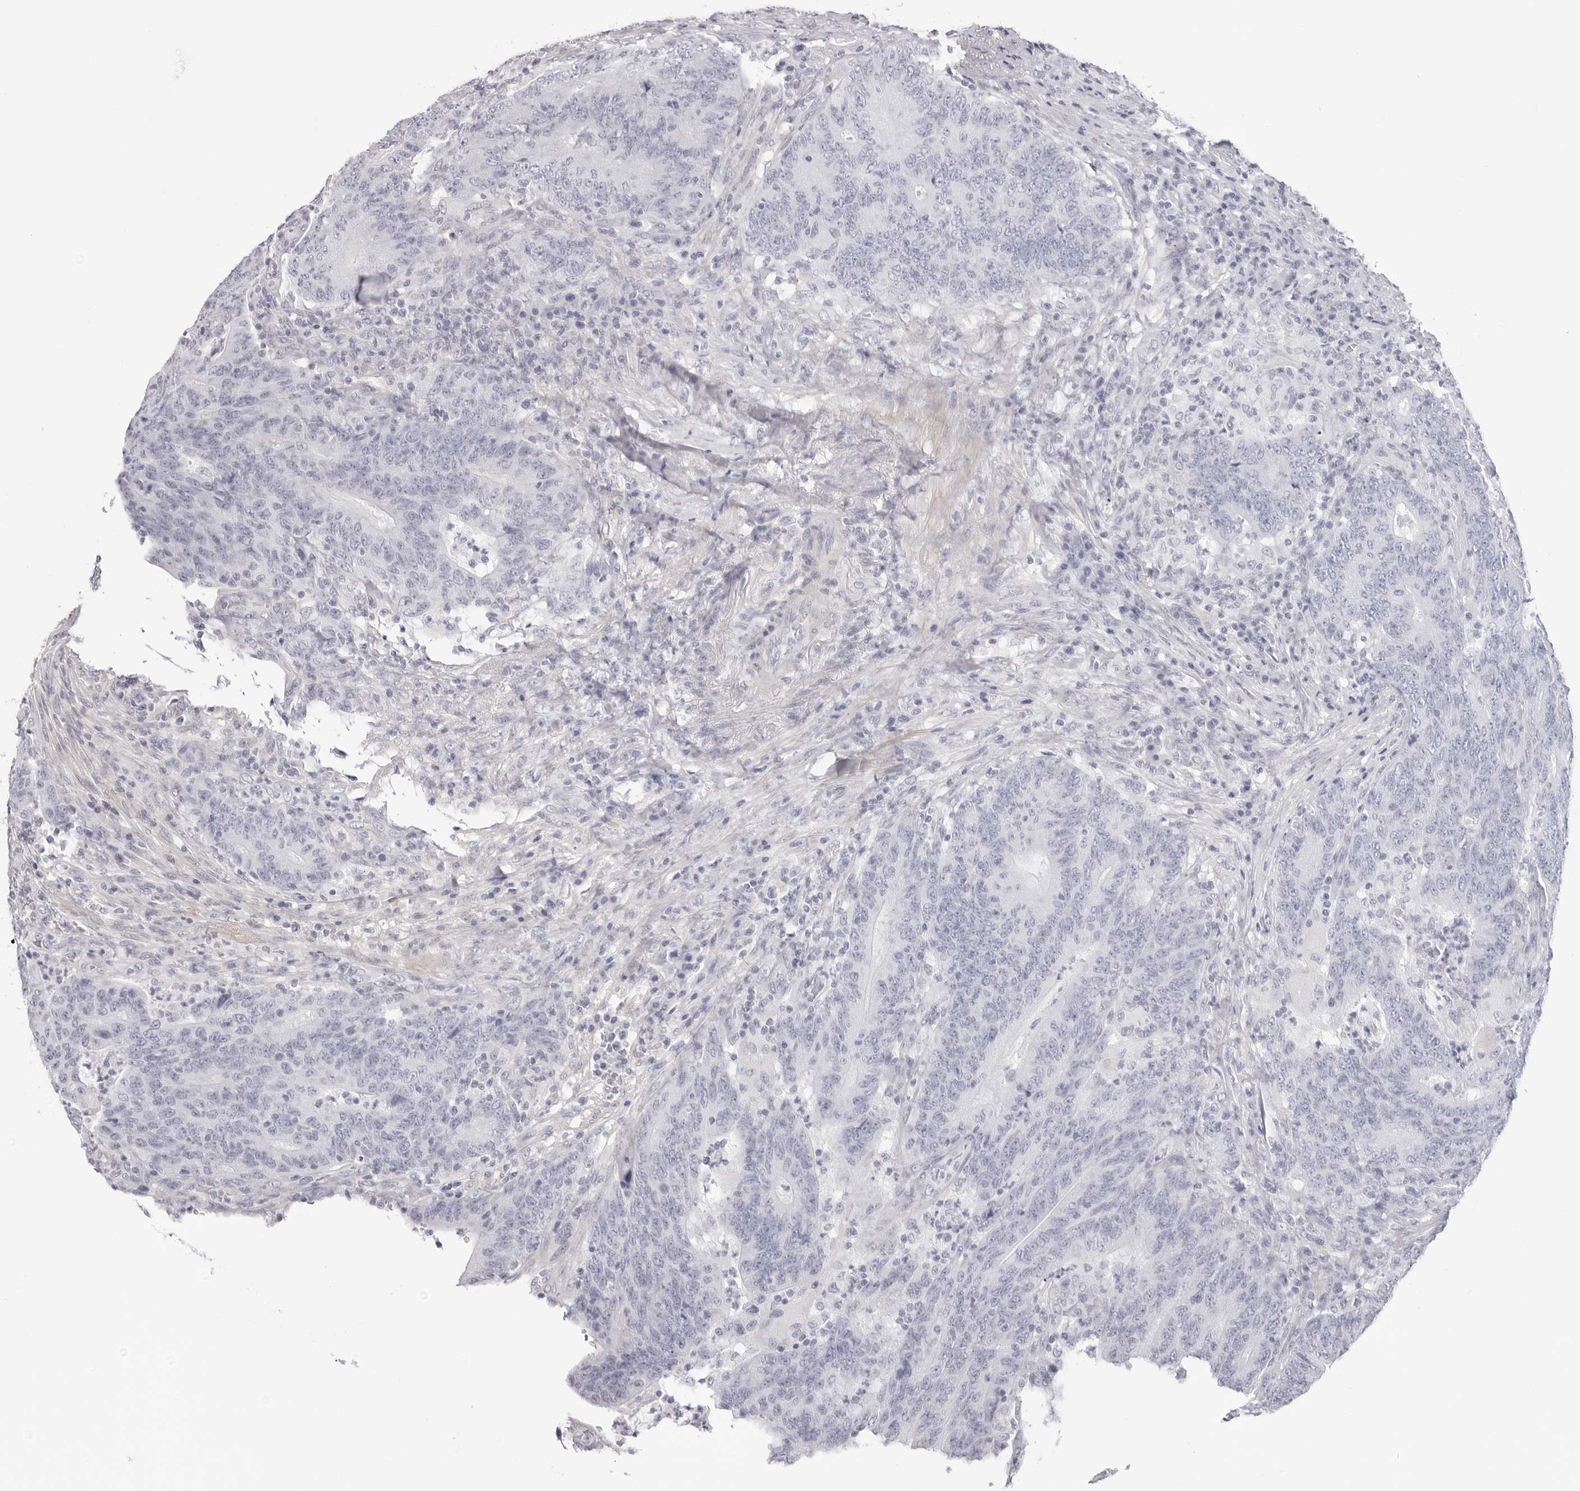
{"staining": {"intensity": "negative", "quantity": "none", "location": "none"}, "tissue": "colorectal cancer", "cell_type": "Tumor cells", "image_type": "cancer", "snomed": [{"axis": "morphology", "description": "Normal tissue, NOS"}, {"axis": "morphology", "description": "Adenocarcinoma, NOS"}, {"axis": "topography", "description": "Colon"}], "caption": "IHC photomicrograph of adenocarcinoma (colorectal) stained for a protein (brown), which shows no staining in tumor cells.", "gene": "INSL3", "patient": {"sex": "female", "age": 75}}